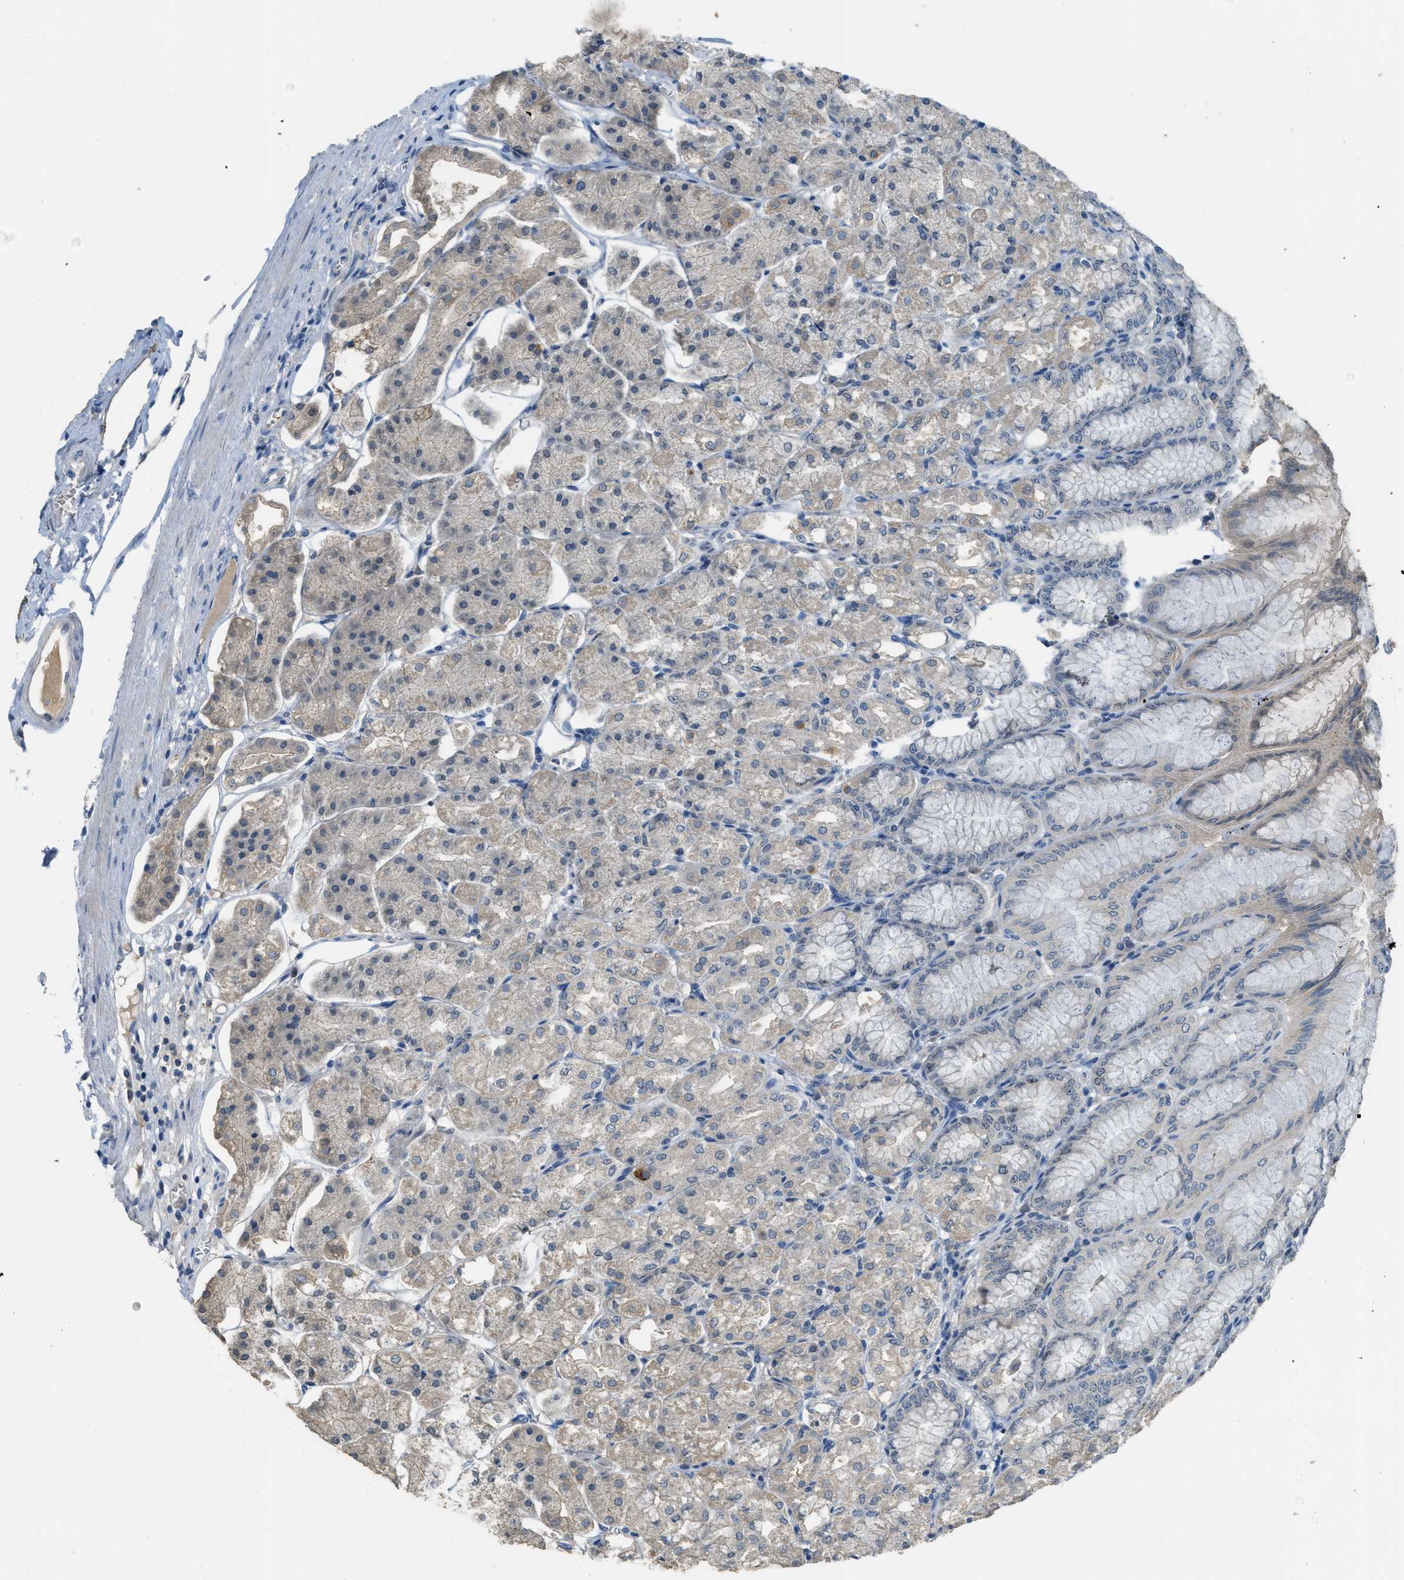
{"staining": {"intensity": "weak", "quantity": "25%-75%", "location": "cytoplasmic/membranous,nuclear"}, "tissue": "stomach", "cell_type": "Glandular cells", "image_type": "normal", "snomed": [{"axis": "morphology", "description": "Normal tissue, NOS"}, {"axis": "topography", "description": "Stomach, lower"}], "caption": "Human stomach stained with a brown dye reveals weak cytoplasmic/membranous,nuclear positive expression in about 25%-75% of glandular cells.", "gene": "MIS18A", "patient": {"sex": "male", "age": 71}}